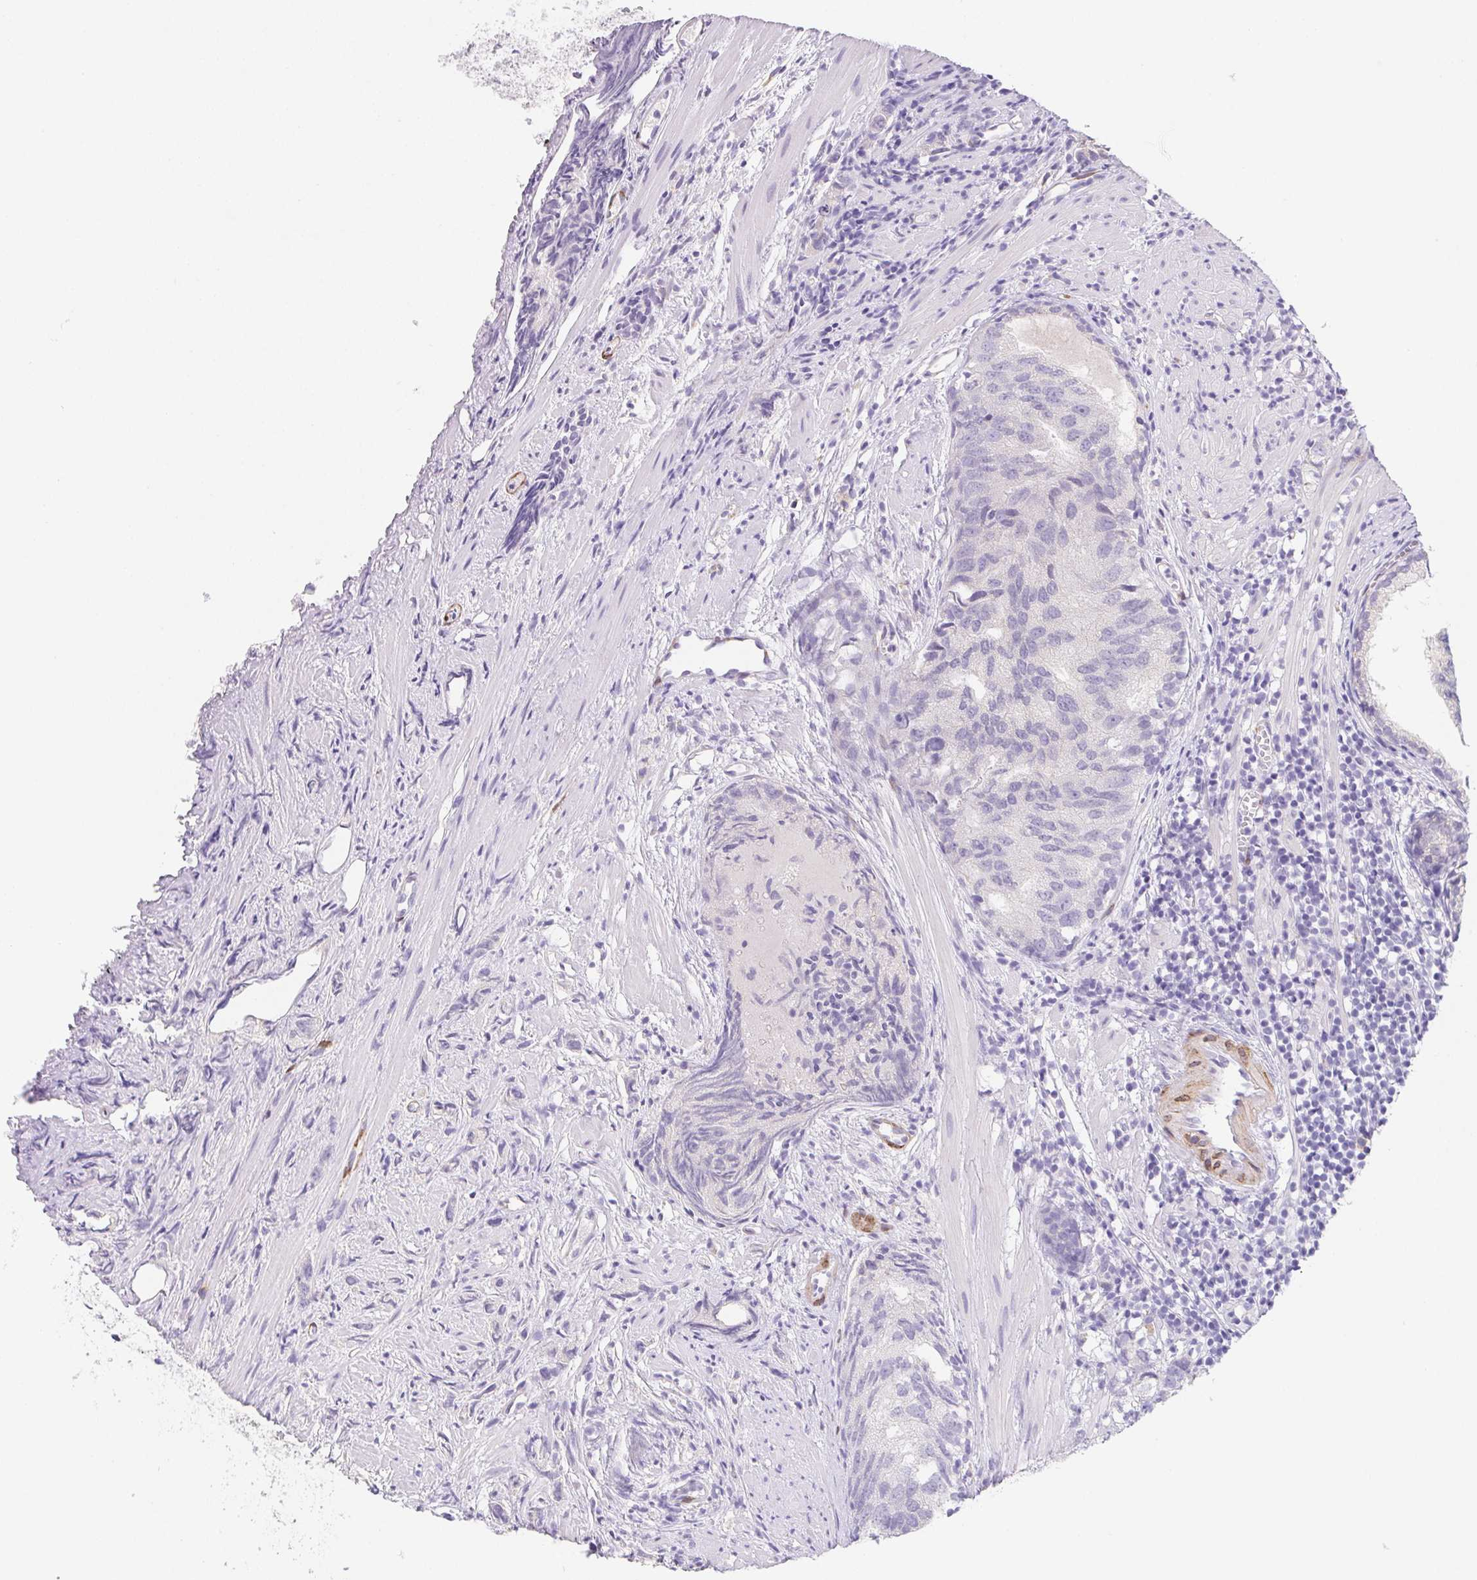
{"staining": {"intensity": "negative", "quantity": "none", "location": "none"}, "tissue": "prostate cancer", "cell_type": "Tumor cells", "image_type": "cancer", "snomed": [{"axis": "morphology", "description": "Adenocarcinoma, High grade"}, {"axis": "topography", "description": "Prostate"}], "caption": "DAB immunohistochemical staining of prostate cancer (adenocarcinoma (high-grade)) exhibits no significant staining in tumor cells.", "gene": "HRC", "patient": {"sex": "male", "age": 58}}